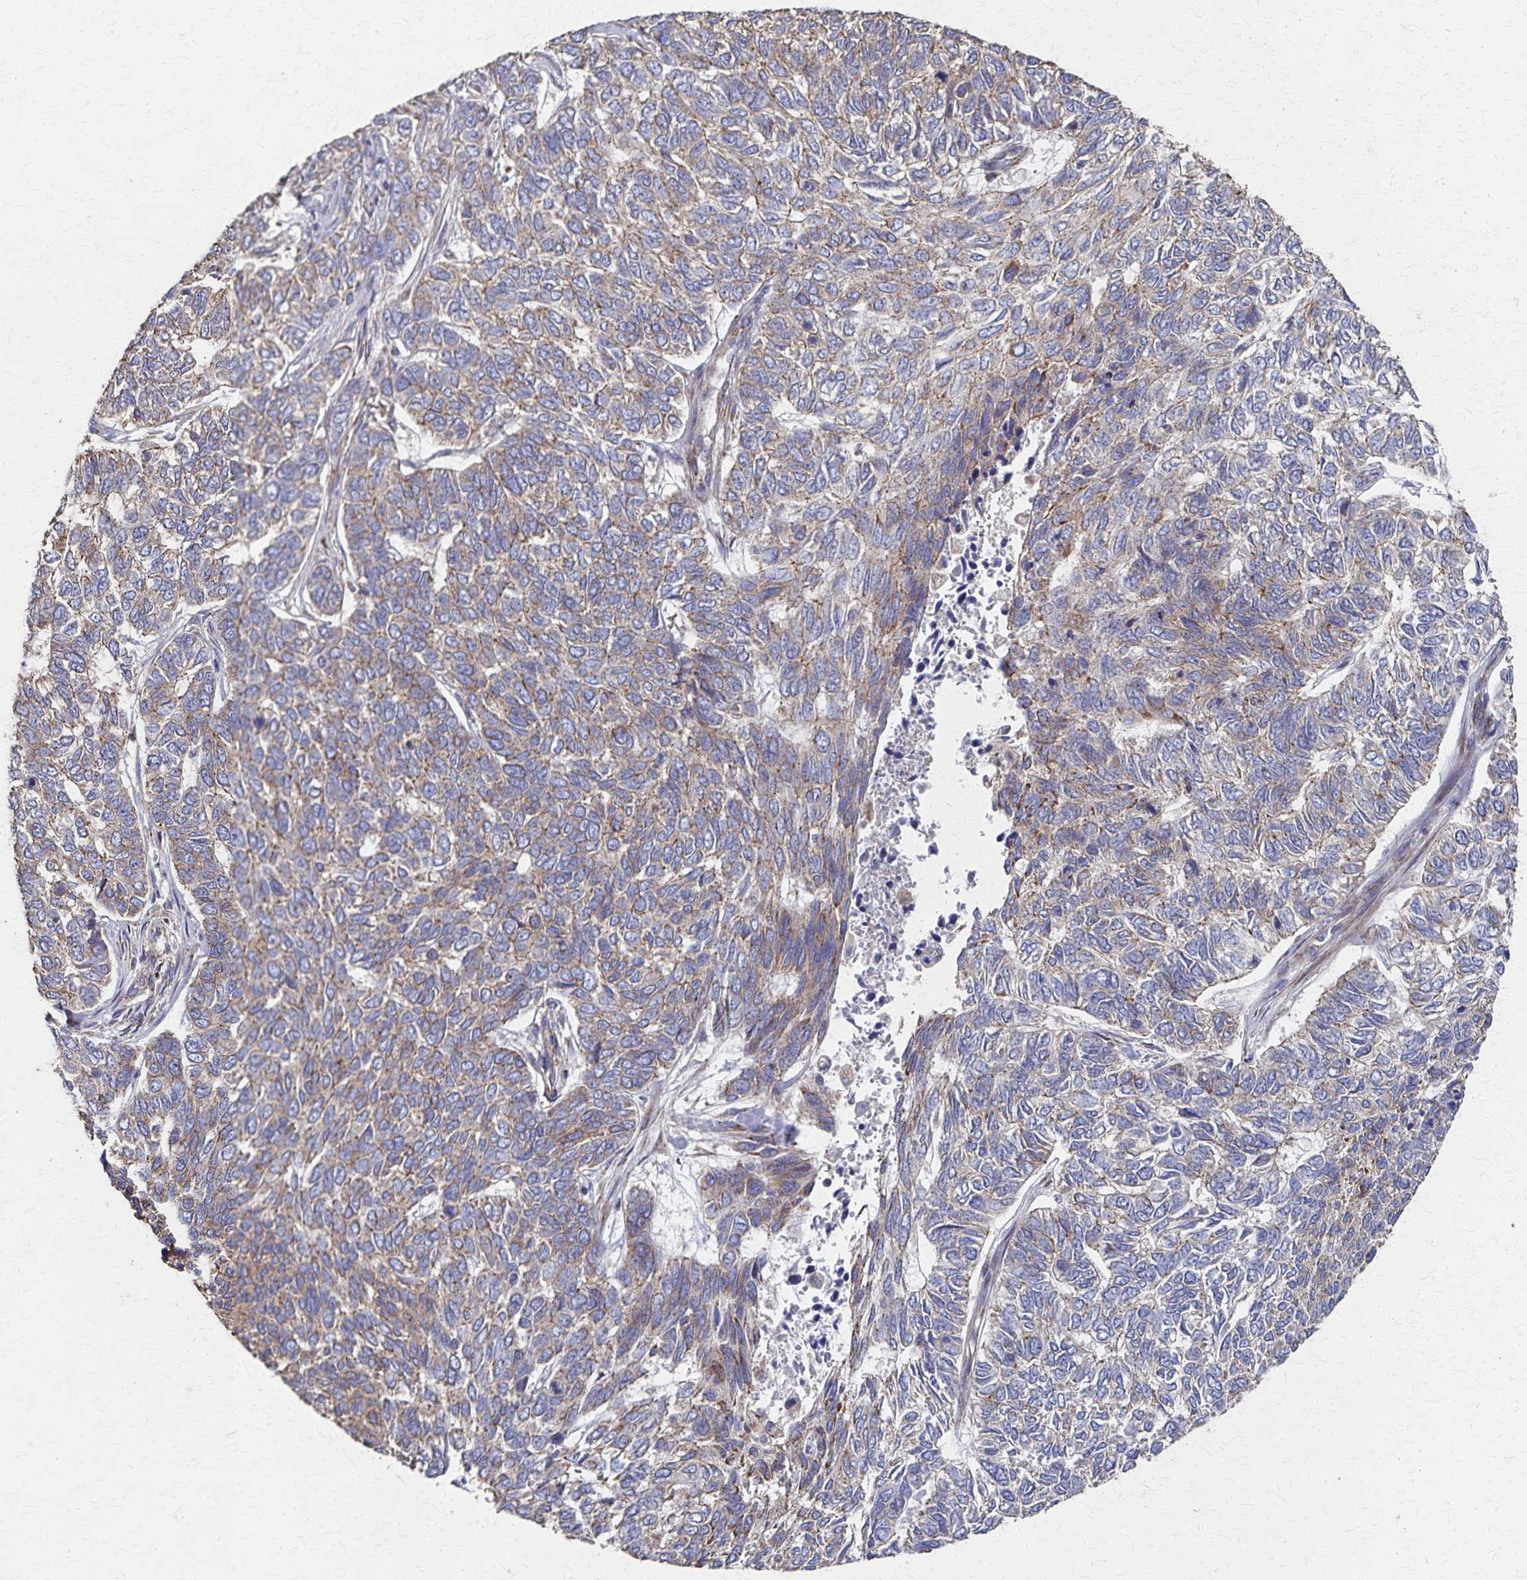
{"staining": {"intensity": "weak", "quantity": "25%-75%", "location": "cytoplasmic/membranous"}, "tissue": "skin cancer", "cell_type": "Tumor cells", "image_type": "cancer", "snomed": [{"axis": "morphology", "description": "Basal cell carcinoma"}, {"axis": "topography", "description": "Skin"}], "caption": "Immunohistochemistry (IHC) (DAB (3,3'-diaminobenzidine)) staining of skin cancer (basal cell carcinoma) reveals weak cytoplasmic/membranous protein positivity in approximately 25%-75% of tumor cells.", "gene": "PGAP2", "patient": {"sex": "female", "age": 65}}